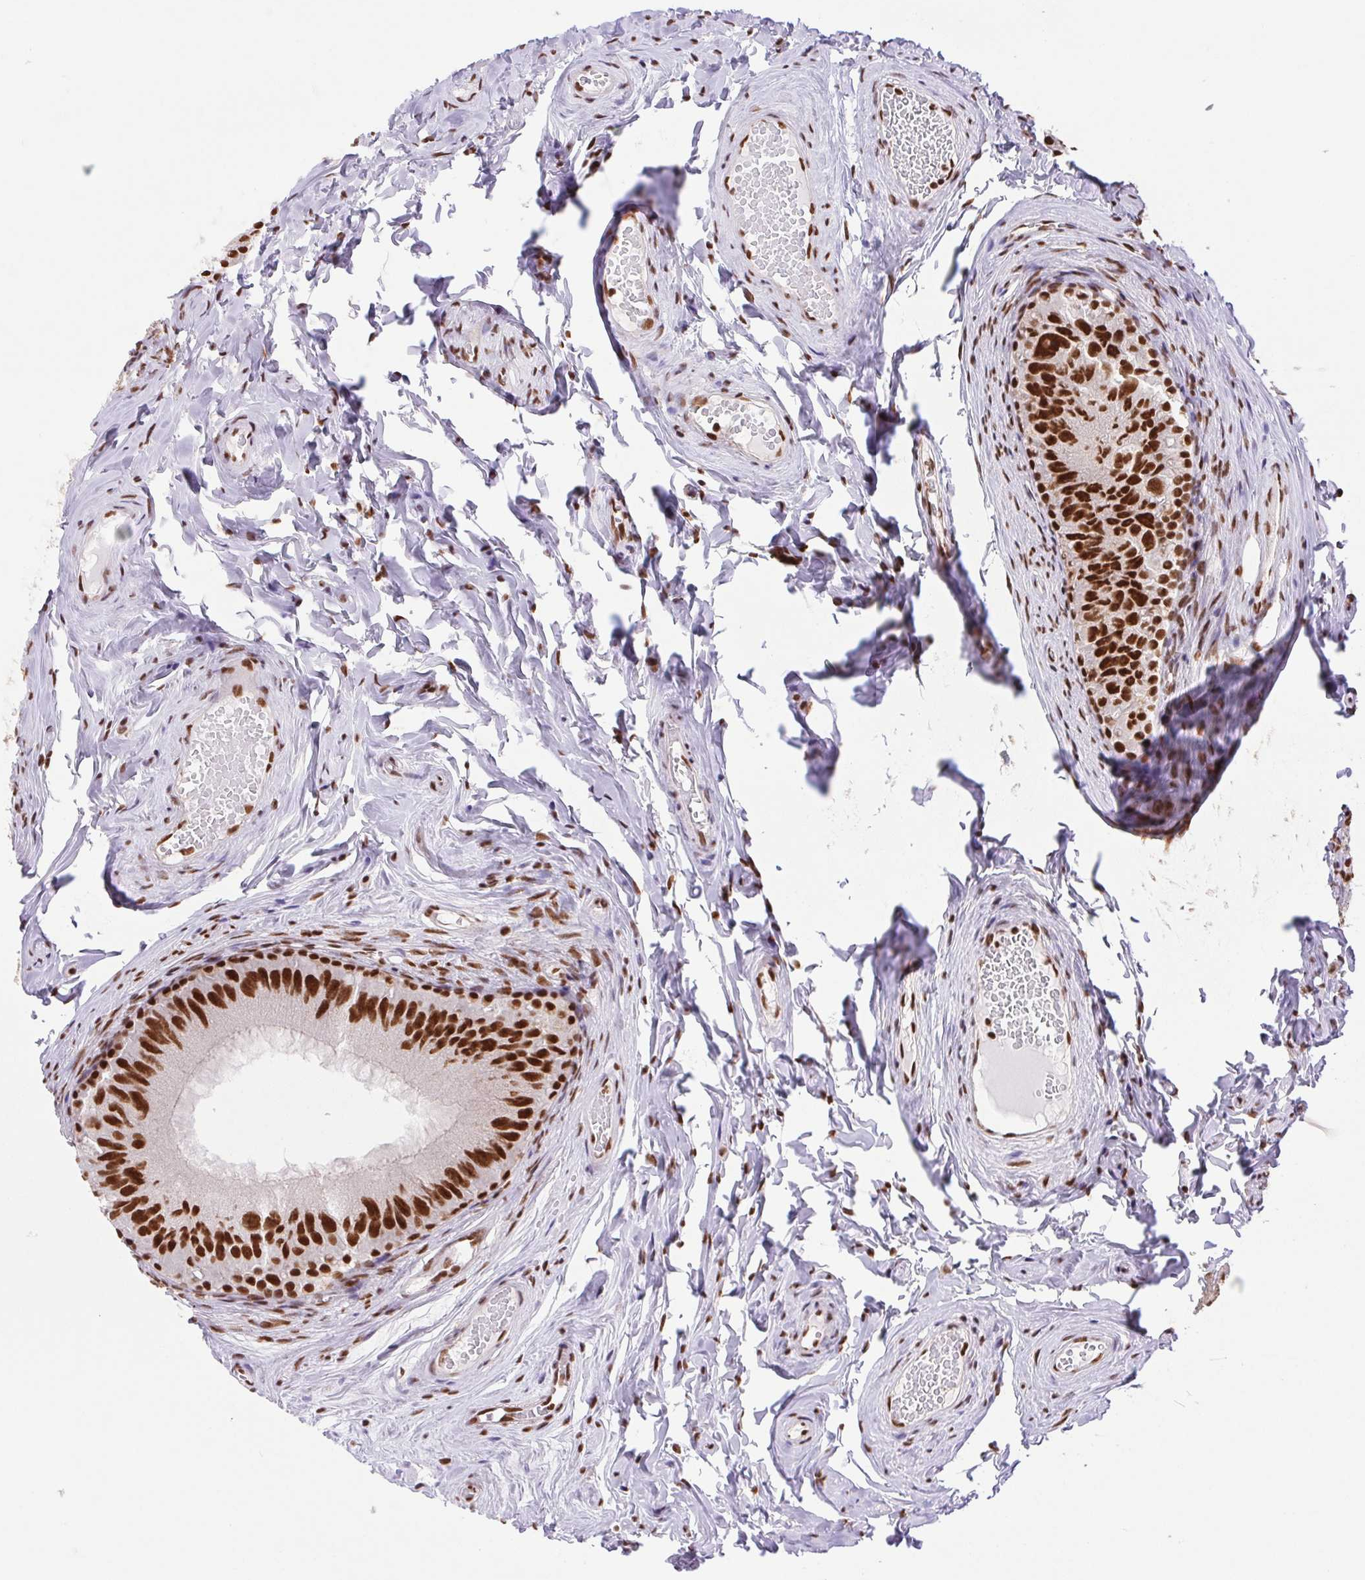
{"staining": {"intensity": "strong", "quantity": ">75%", "location": "nuclear"}, "tissue": "epididymis", "cell_type": "Glandular cells", "image_type": "normal", "snomed": [{"axis": "morphology", "description": "Normal tissue, NOS"}, {"axis": "topography", "description": "Epididymis"}], "caption": "A high-resolution image shows immunohistochemistry (IHC) staining of benign epididymis, which demonstrates strong nuclear staining in about >75% of glandular cells.", "gene": "ZNF207", "patient": {"sex": "male", "age": 45}}